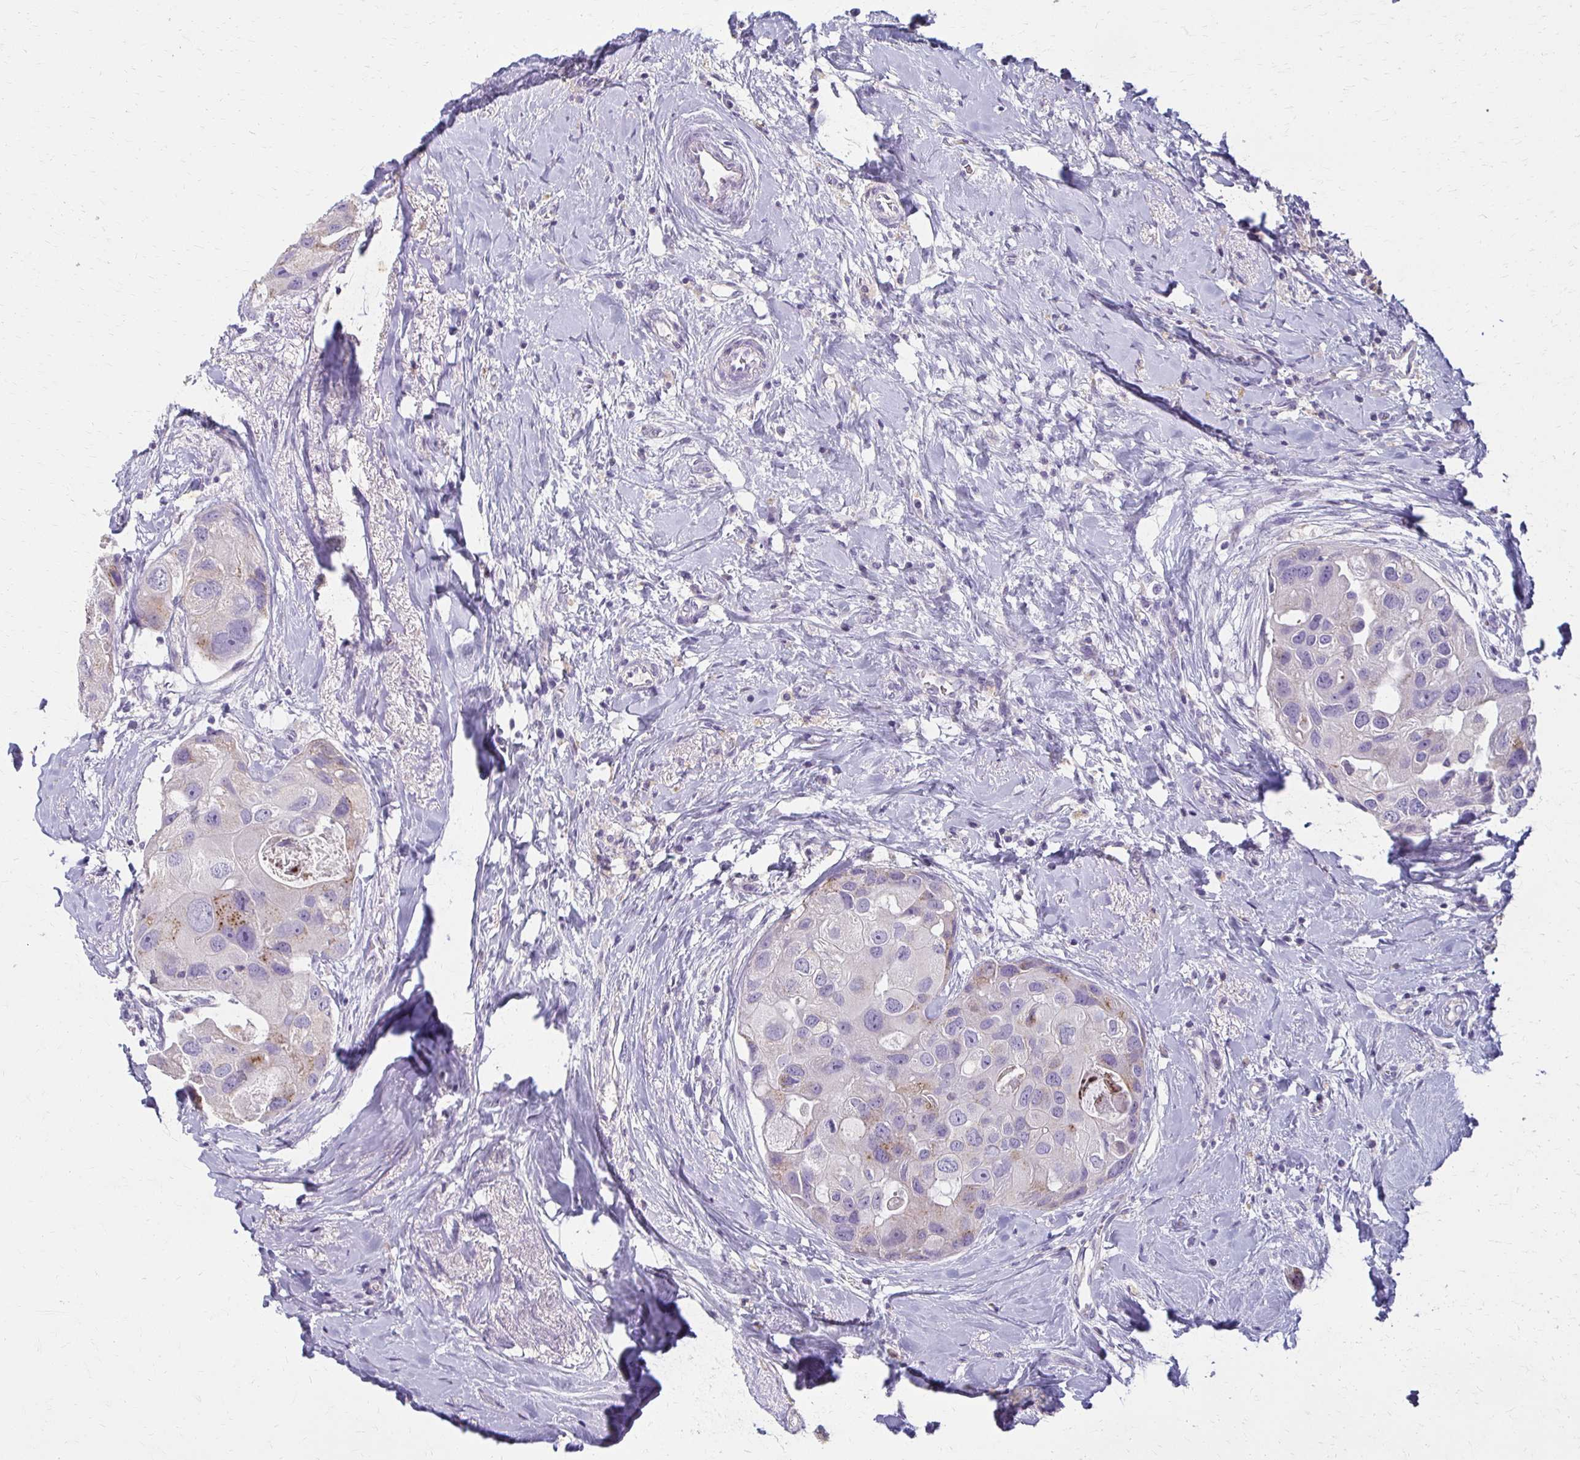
{"staining": {"intensity": "moderate", "quantity": "<25%", "location": "cytoplasmic/membranous"}, "tissue": "breast cancer", "cell_type": "Tumor cells", "image_type": "cancer", "snomed": [{"axis": "morphology", "description": "Duct carcinoma"}, {"axis": "topography", "description": "Breast"}], "caption": "An image of breast cancer stained for a protein displays moderate cytoplasmic/membranous brown staining in tumor cells.", "gene": "BBS12", "patient": {"sex": "female", "age": 43}}